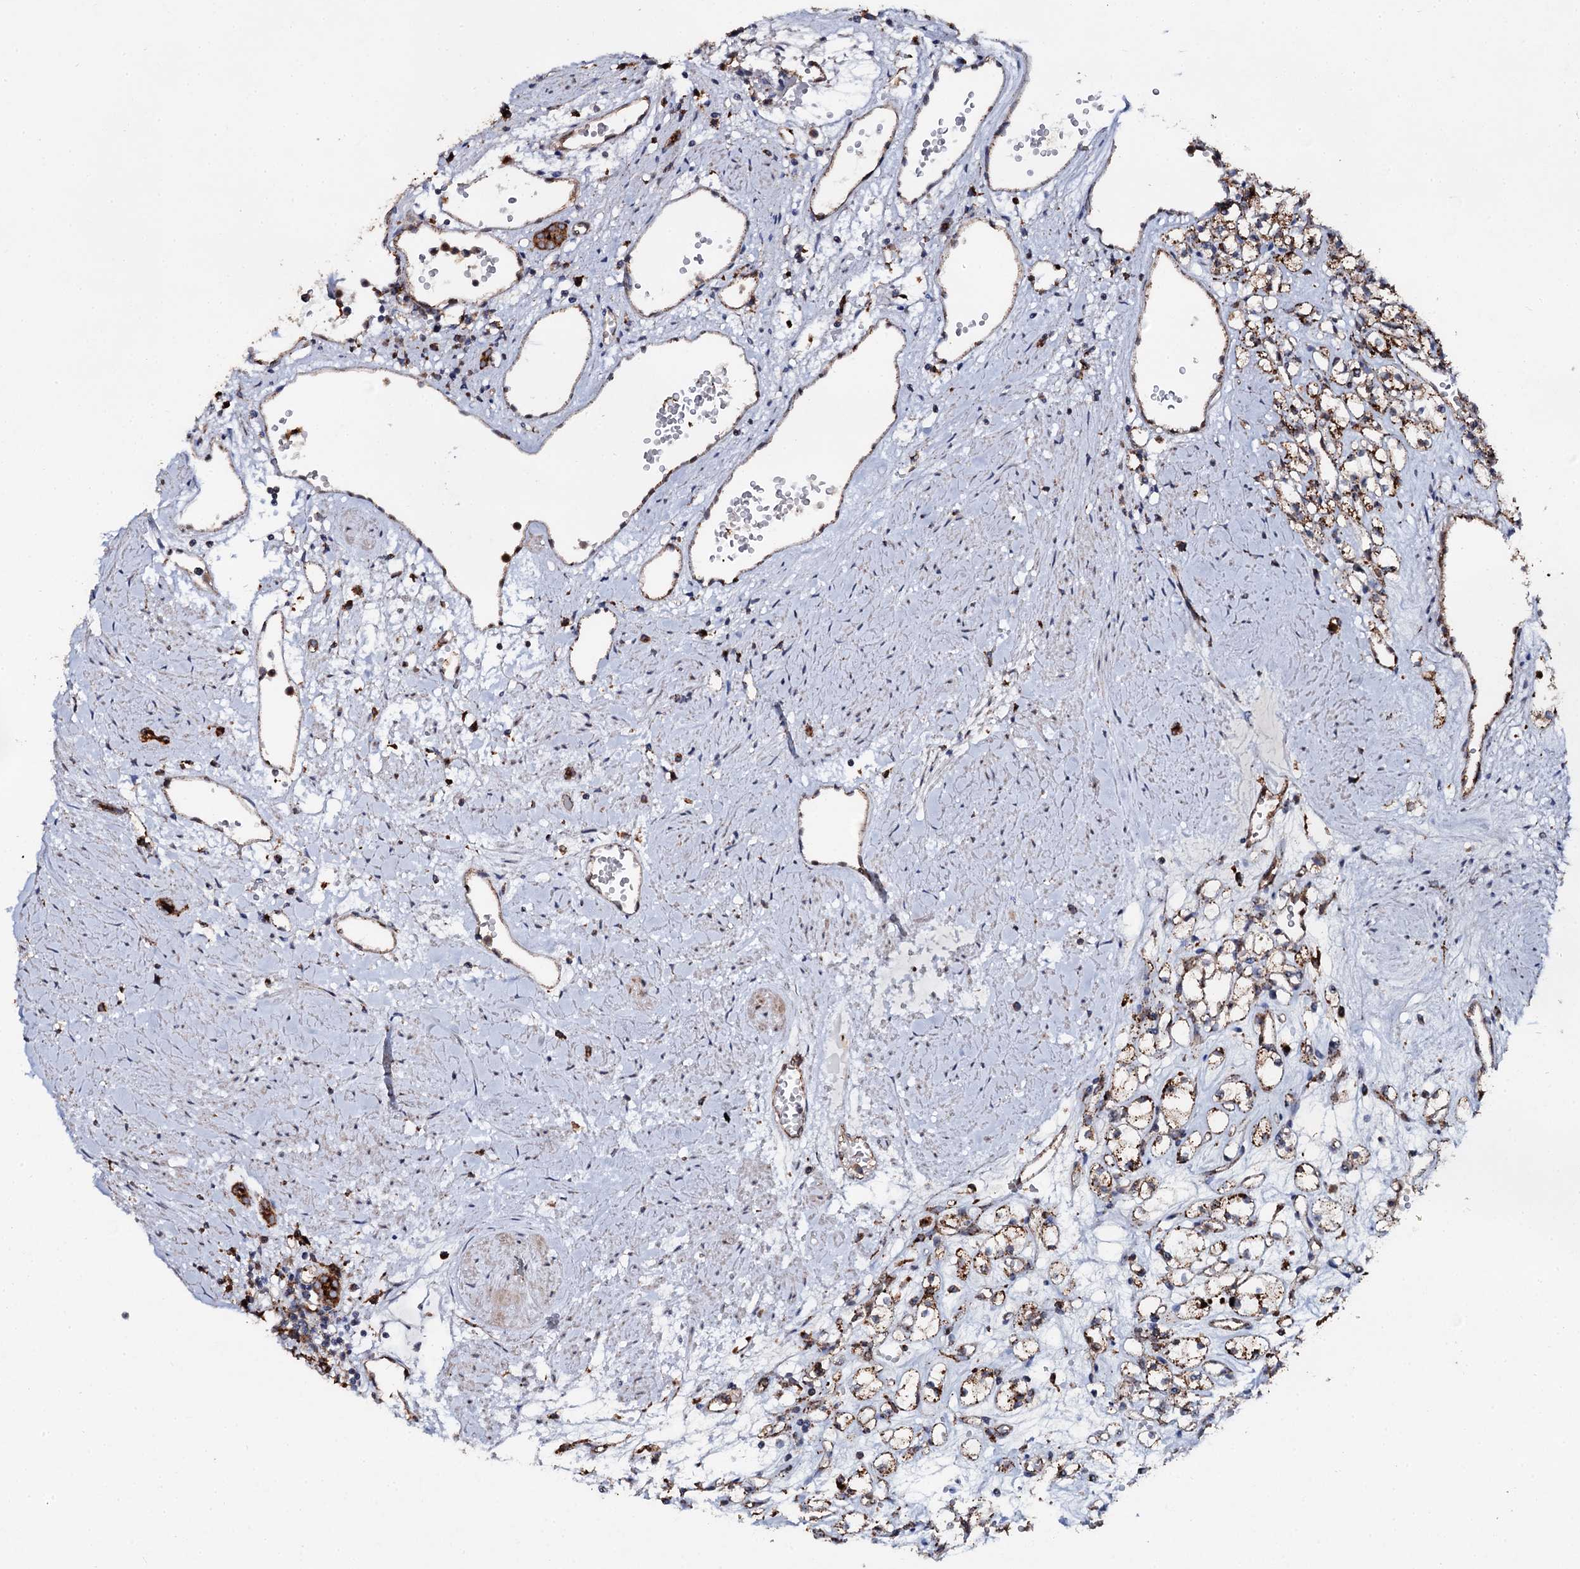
{"staining": {"intensity": "strong", "quantity": ">75%", "location": "cytoplasmic/membranous"}, "tissue": "renal cancer", "cell_type": "Tumor cells", "image_type": "cancer", "snomed": [{"axis": "morphology", "description": "Adenocarcinoma, NOS"}, {"axis": "topography", "description": "Kidney"}], "caption": "Tumor cells reveal high levels of strong cytoplasmic/membranous positivity in about >75% of cells in human adenocarcinoma (renal).", "gene": "GBA1", "patient": {"sex": "female", "age": 59}}